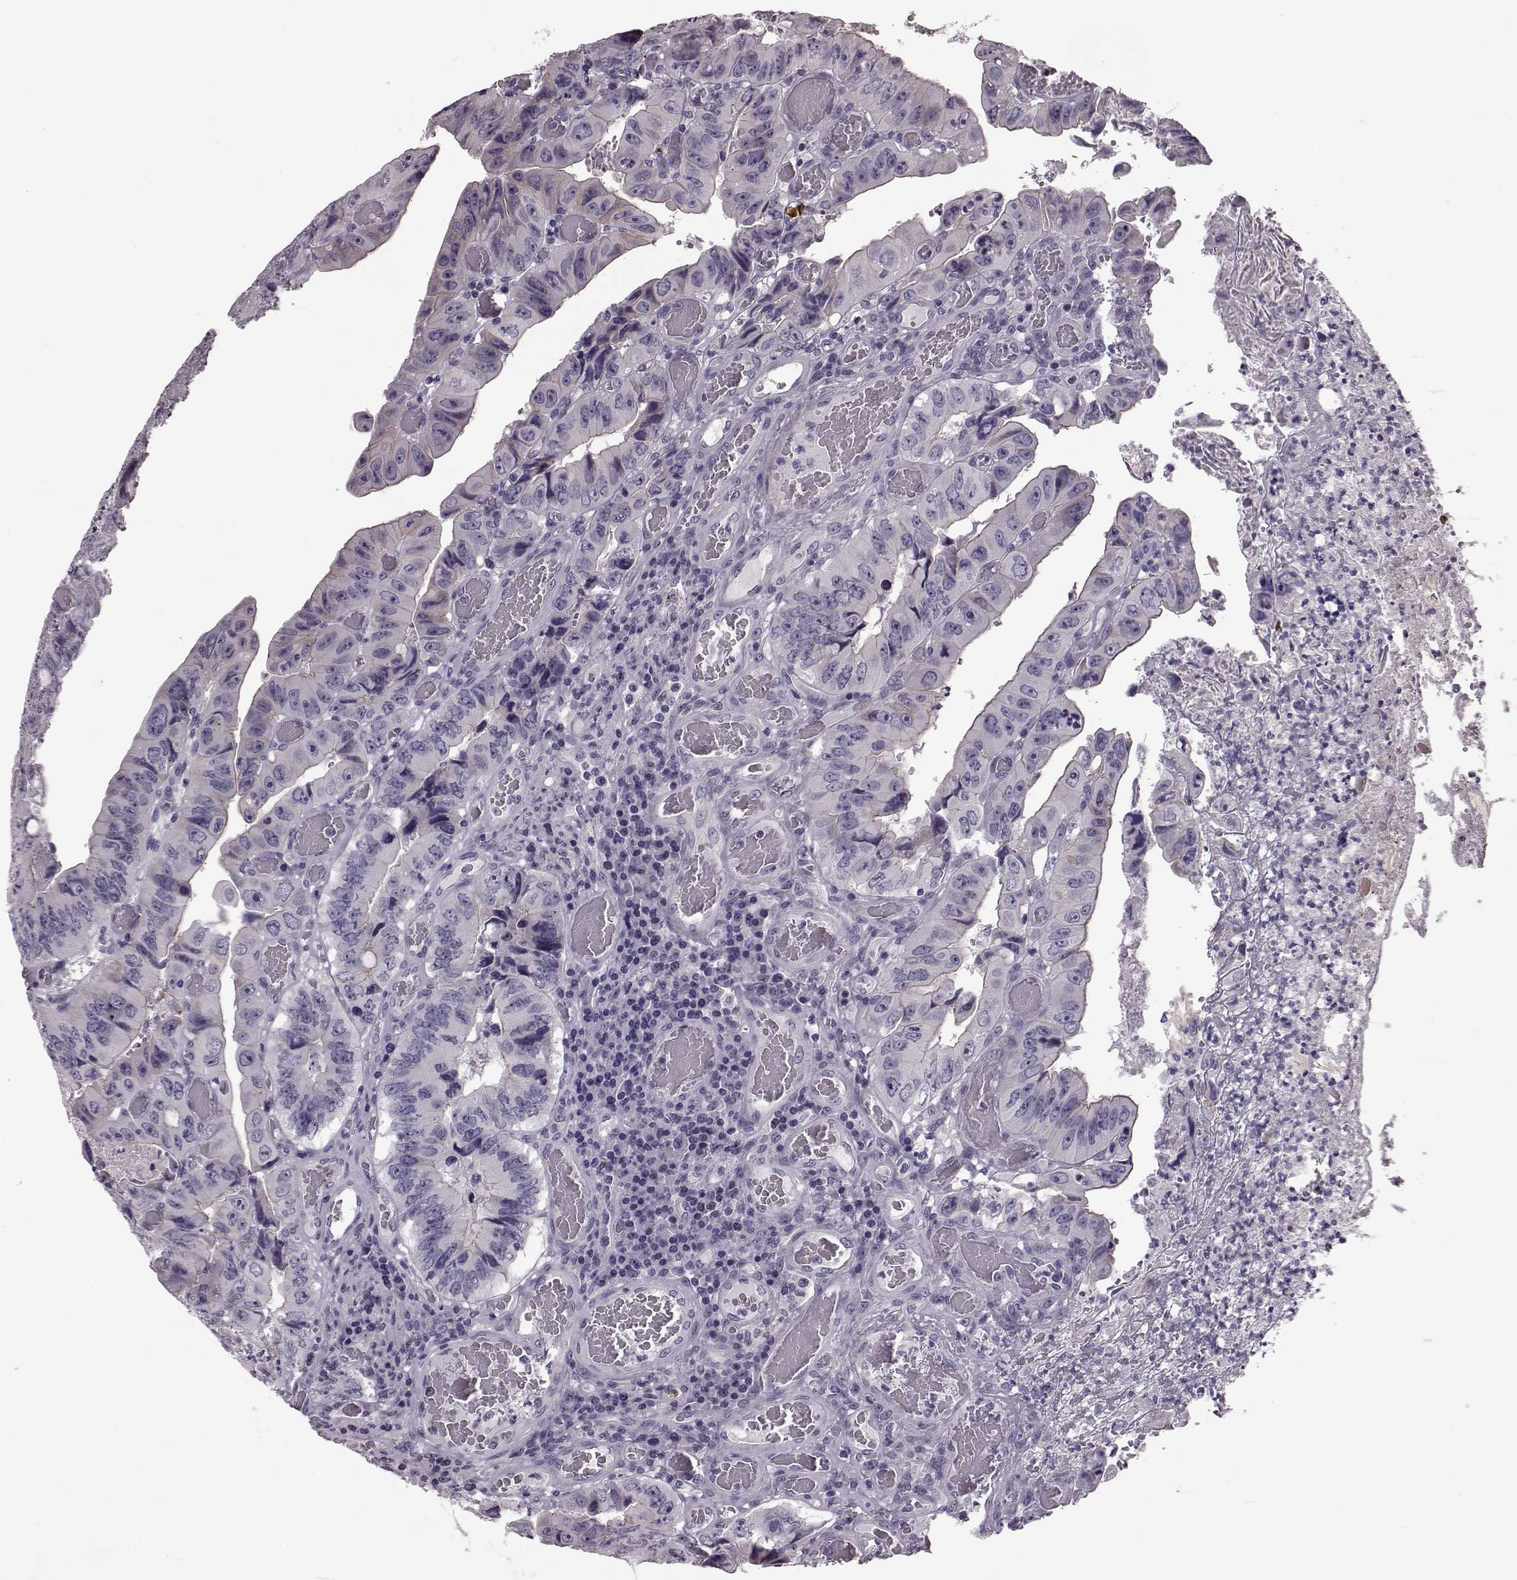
{"staining": {"intensity": "weak", "quantity": "<25%", "location": "cytoplasmic/membranous"}, "tissue": "colorectal cancer", "cell_type": "Tumor cells", "image_type": "cancer", "snomed": [{"axis": "morphology", "description": "Adenocarcinoma, NOS"}, {"axis": "topography", "description": "Colon"}], "caption": "Protein analysis of colorectal cancer exhibits no significant positivity in tumor cells. The staining is performed using DAB brown chromogen with nuclei counter-stained in using hematoxylin.", "gene": "SNTG1", "patient": {"sex": "female", "age": 84}}